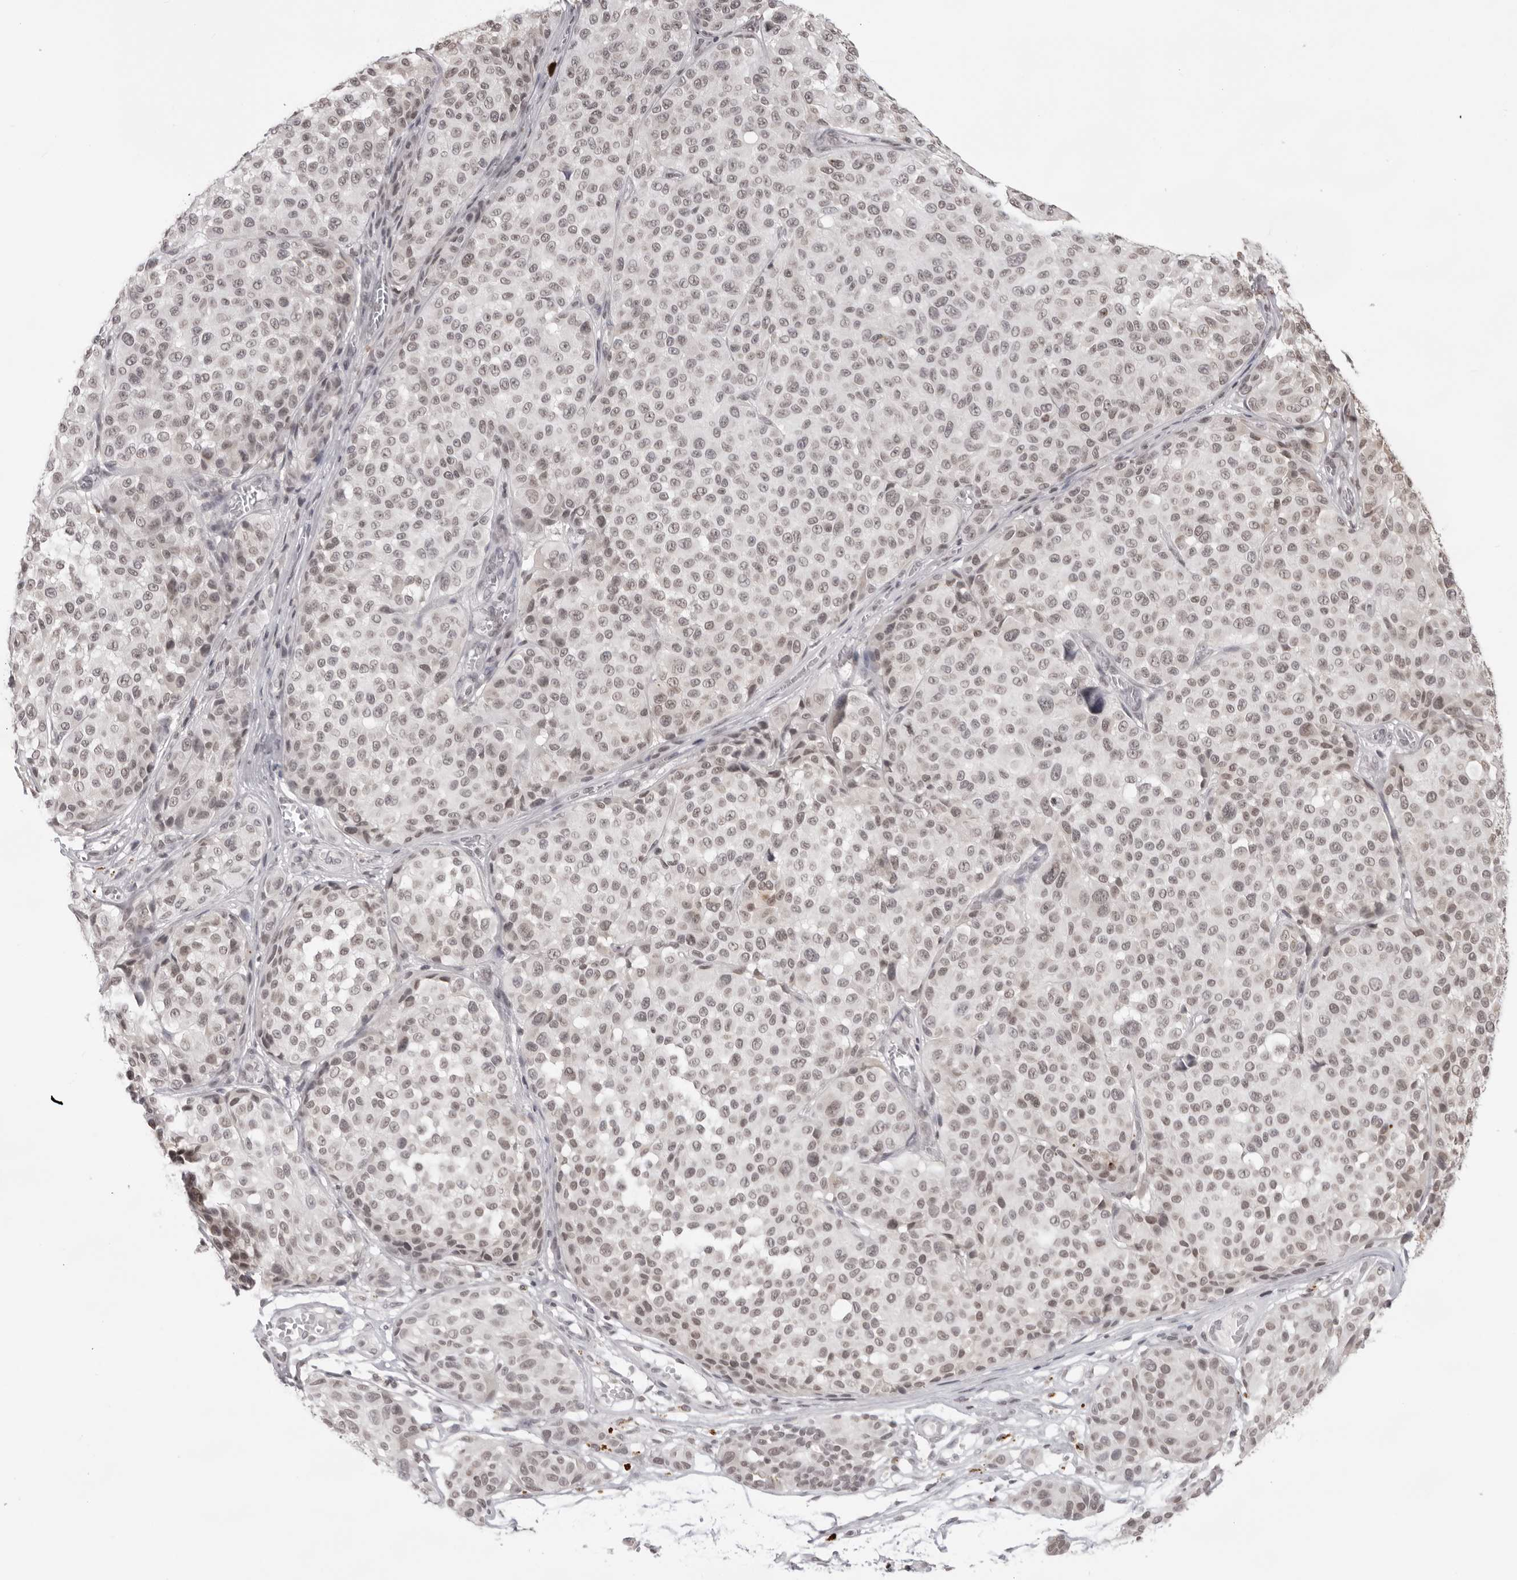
{"staining": {"intensity": "weak", "quantity": ">75%", "location": "nuclear"}, "tissue": "melanoma", "cell_type": "Tumor cells", "image_type": "cancer", "snomed": [{"axis": "morphology", "description": "Malignant melanoma, NOS"}, {"axis": "topography", "description": "Skin"}], "caption": "Protein analysis of malignant melanoma tissue displays weak nuclear positivity in about >75% of tumor cells. (DAB = brown stain, brightfield microscopy at high magnification).", "gene": "NTM", "patient": {"sex": "male", "age": 83}}